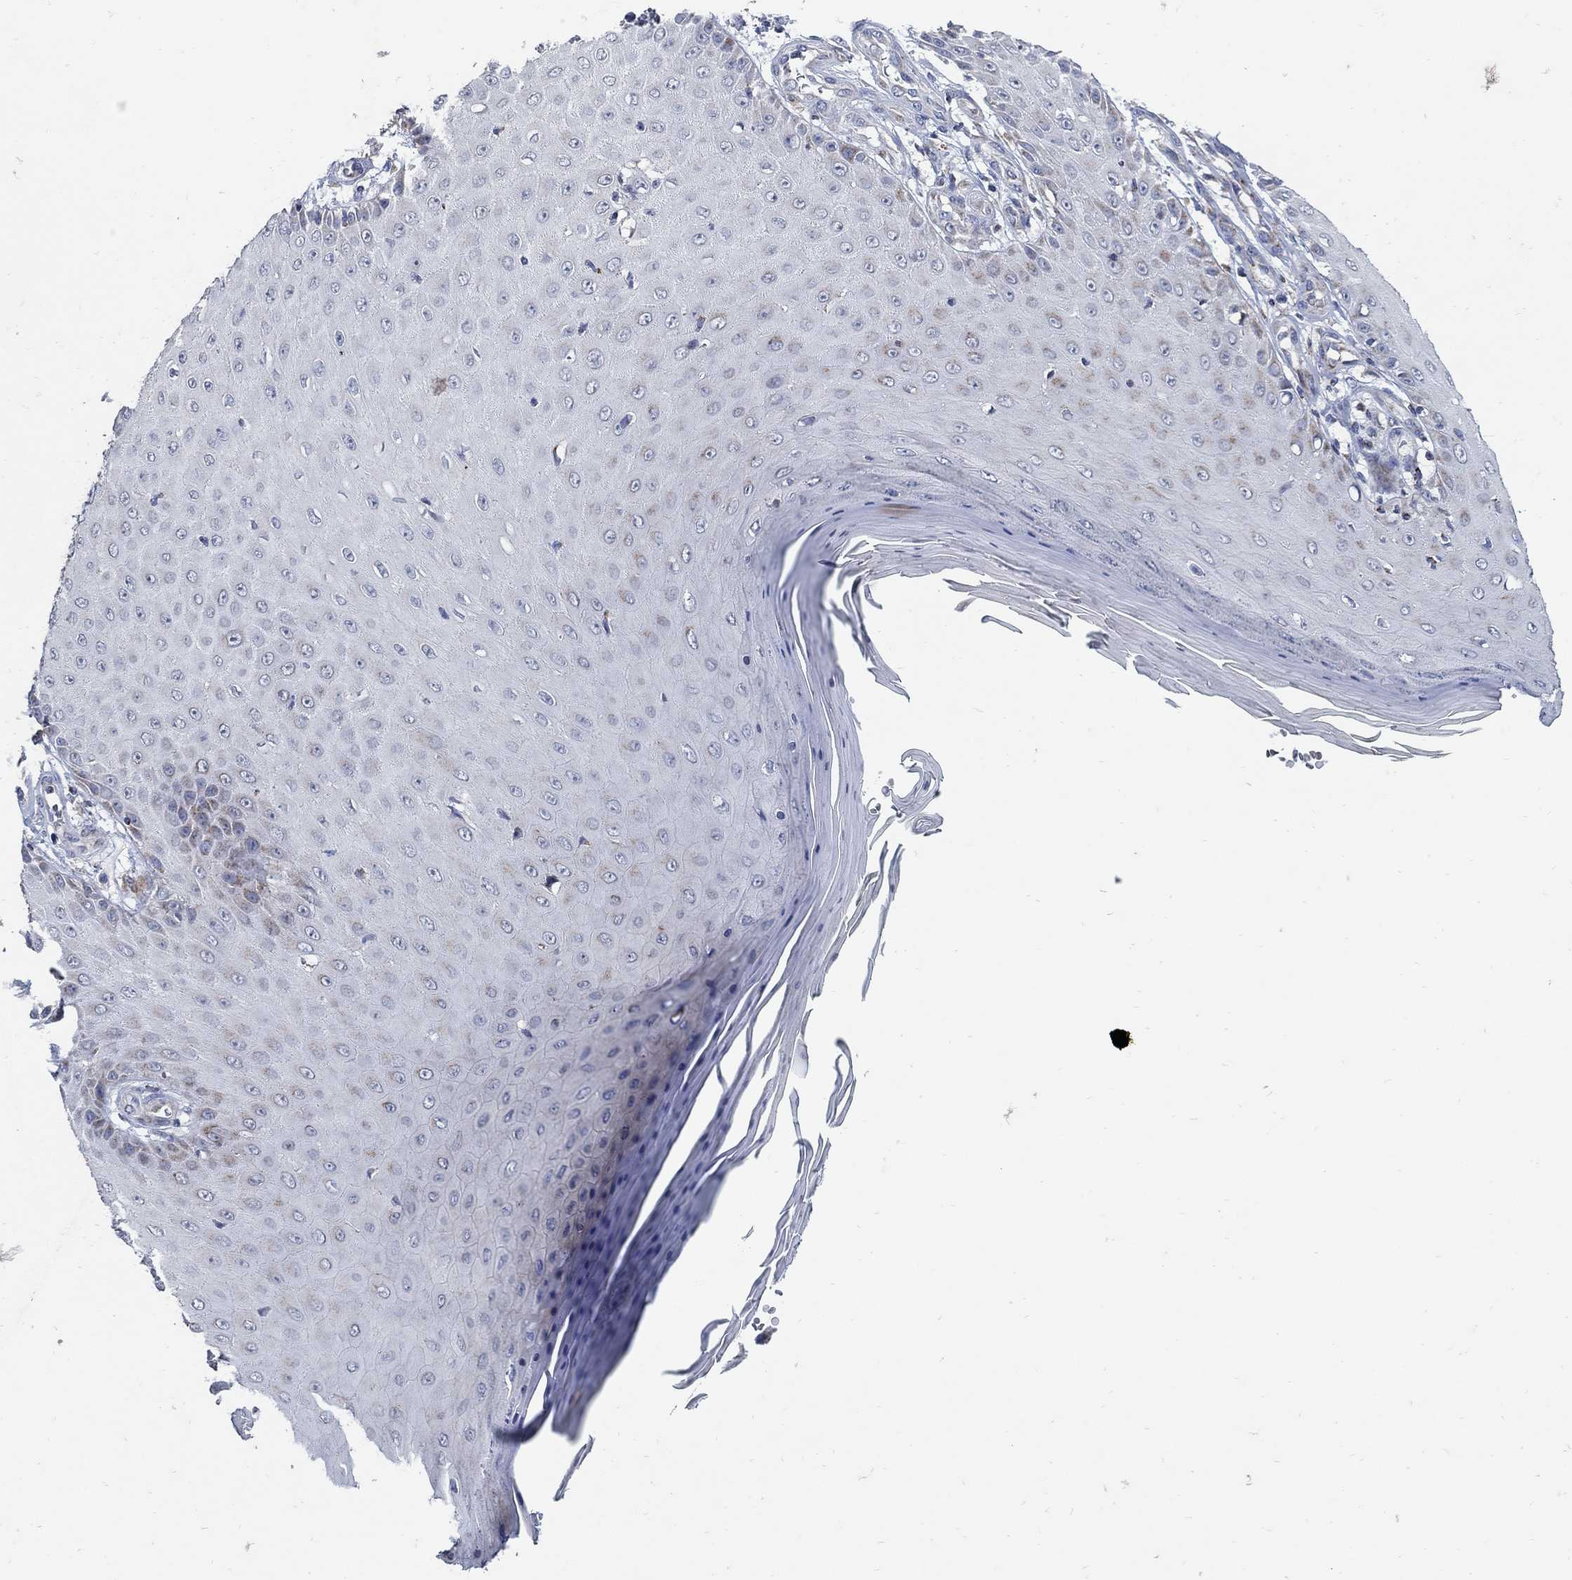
{"staining": {"intensity": "moderate", "quantity": "<25%", "location": "cytoplasmic/membranous"}, "tissue": "skin cancer", "cell_type": "Tumor cells", "image_type": "cancer", "snomed": [{"axis": "morphology", "description": "Inflammation, NOS"}, {"axis": "morphology", "description": "Squamous cell carcinoma, NOS"}, {"axis": "topography", "description": "Skin"}], "caption": "Skin cancer was stained to show a protein in brown. There is low levels of moderate cytoplasmic/membranous staining in approximately <25% of tumor cells. The staining was performed using DAB, with brown indicating positive protein expression. Nuclei are stained blue with hematoxylin.", "gene": "HMX2", "patient": {"sex": "male", "age": 70}}